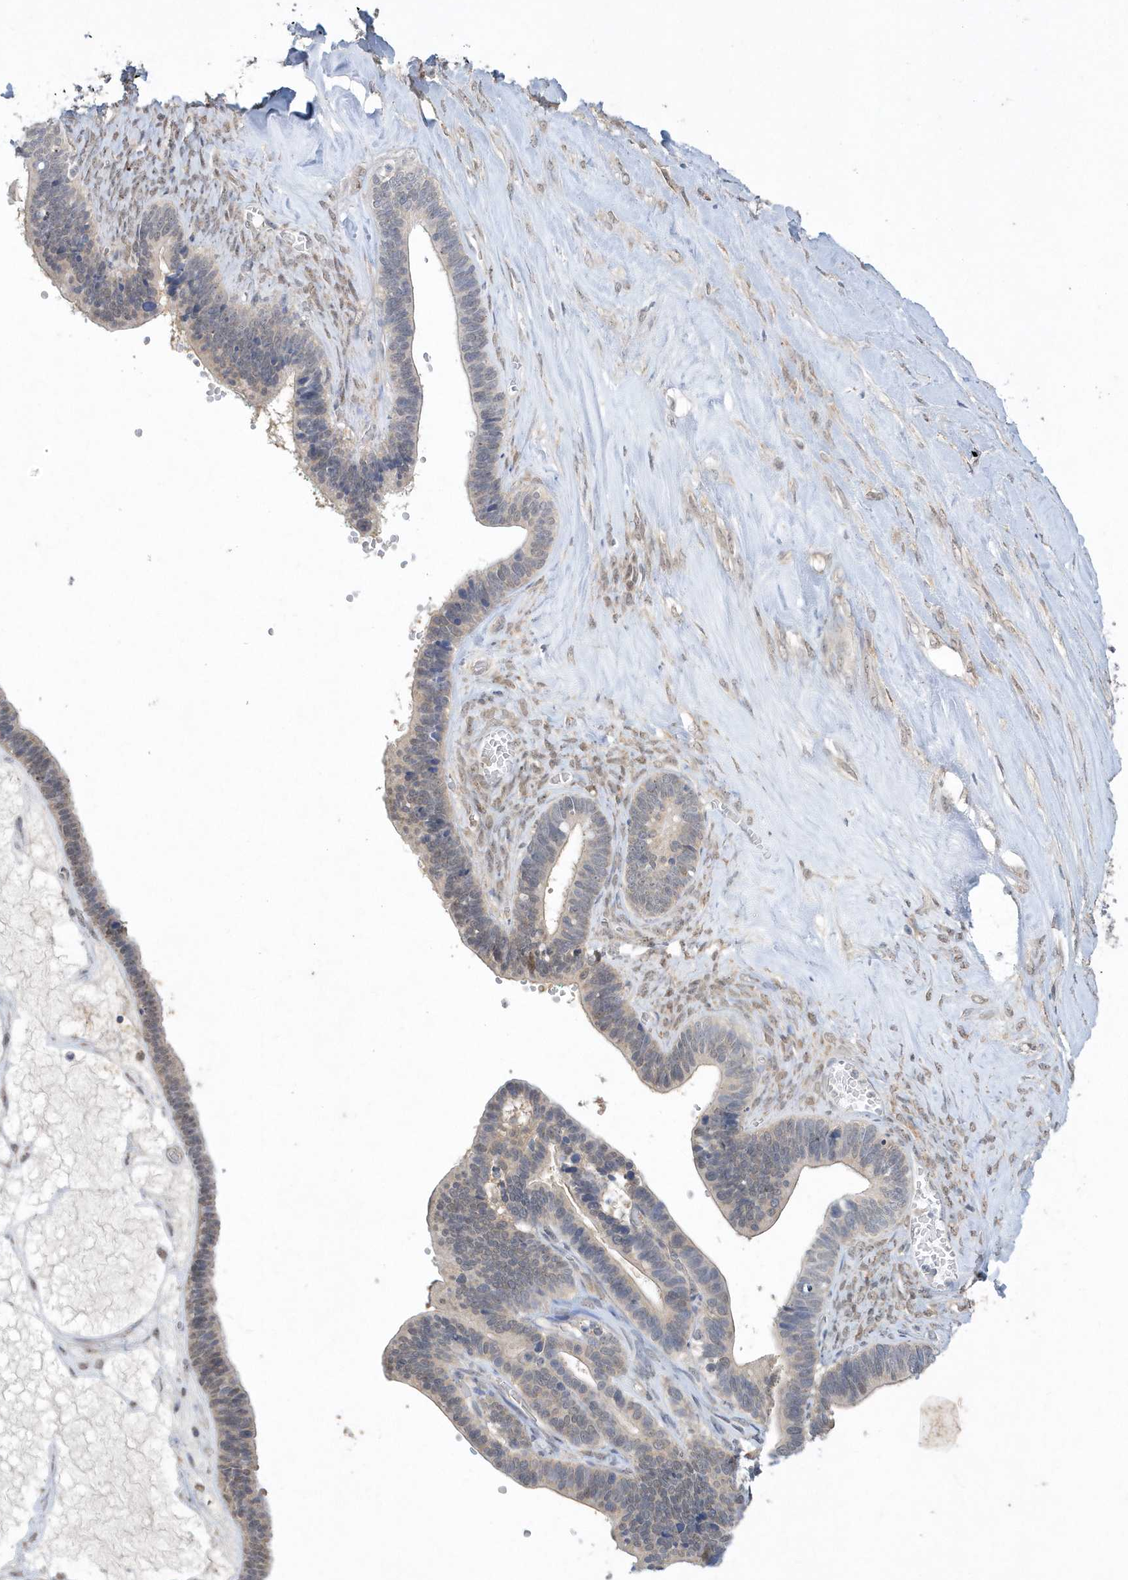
{"staining": {"intensity": "weak", "quantity": "25%-75%", "location": "cytoplasmic/membranous,nuclear"}, "tissue": "ovarian cancer", "cell_type": "Tumor cells", "image_type": "cancer", "snomed": [{"axis": "morphology", "description": "Cystadenocarcinoma, serous, NOS"}, {"axis": "topography", "description": "Ovary"}], "caption": "Tumor cells display low levels of weak cytoplasmic/membranous and nuclear expression in approximately 25%-75% of cells in human ovarian cancer (serous cystadenocarcinoma). The staining was performed using DAB (3,3'-diaminobenzidine) to visualize the protein expression in brown, while the nuclei were stained in blue with hematoxylin (Magnification: 20x).", "gene": "AKR7A2", "patient": {"sex": "female", "age": 56}}